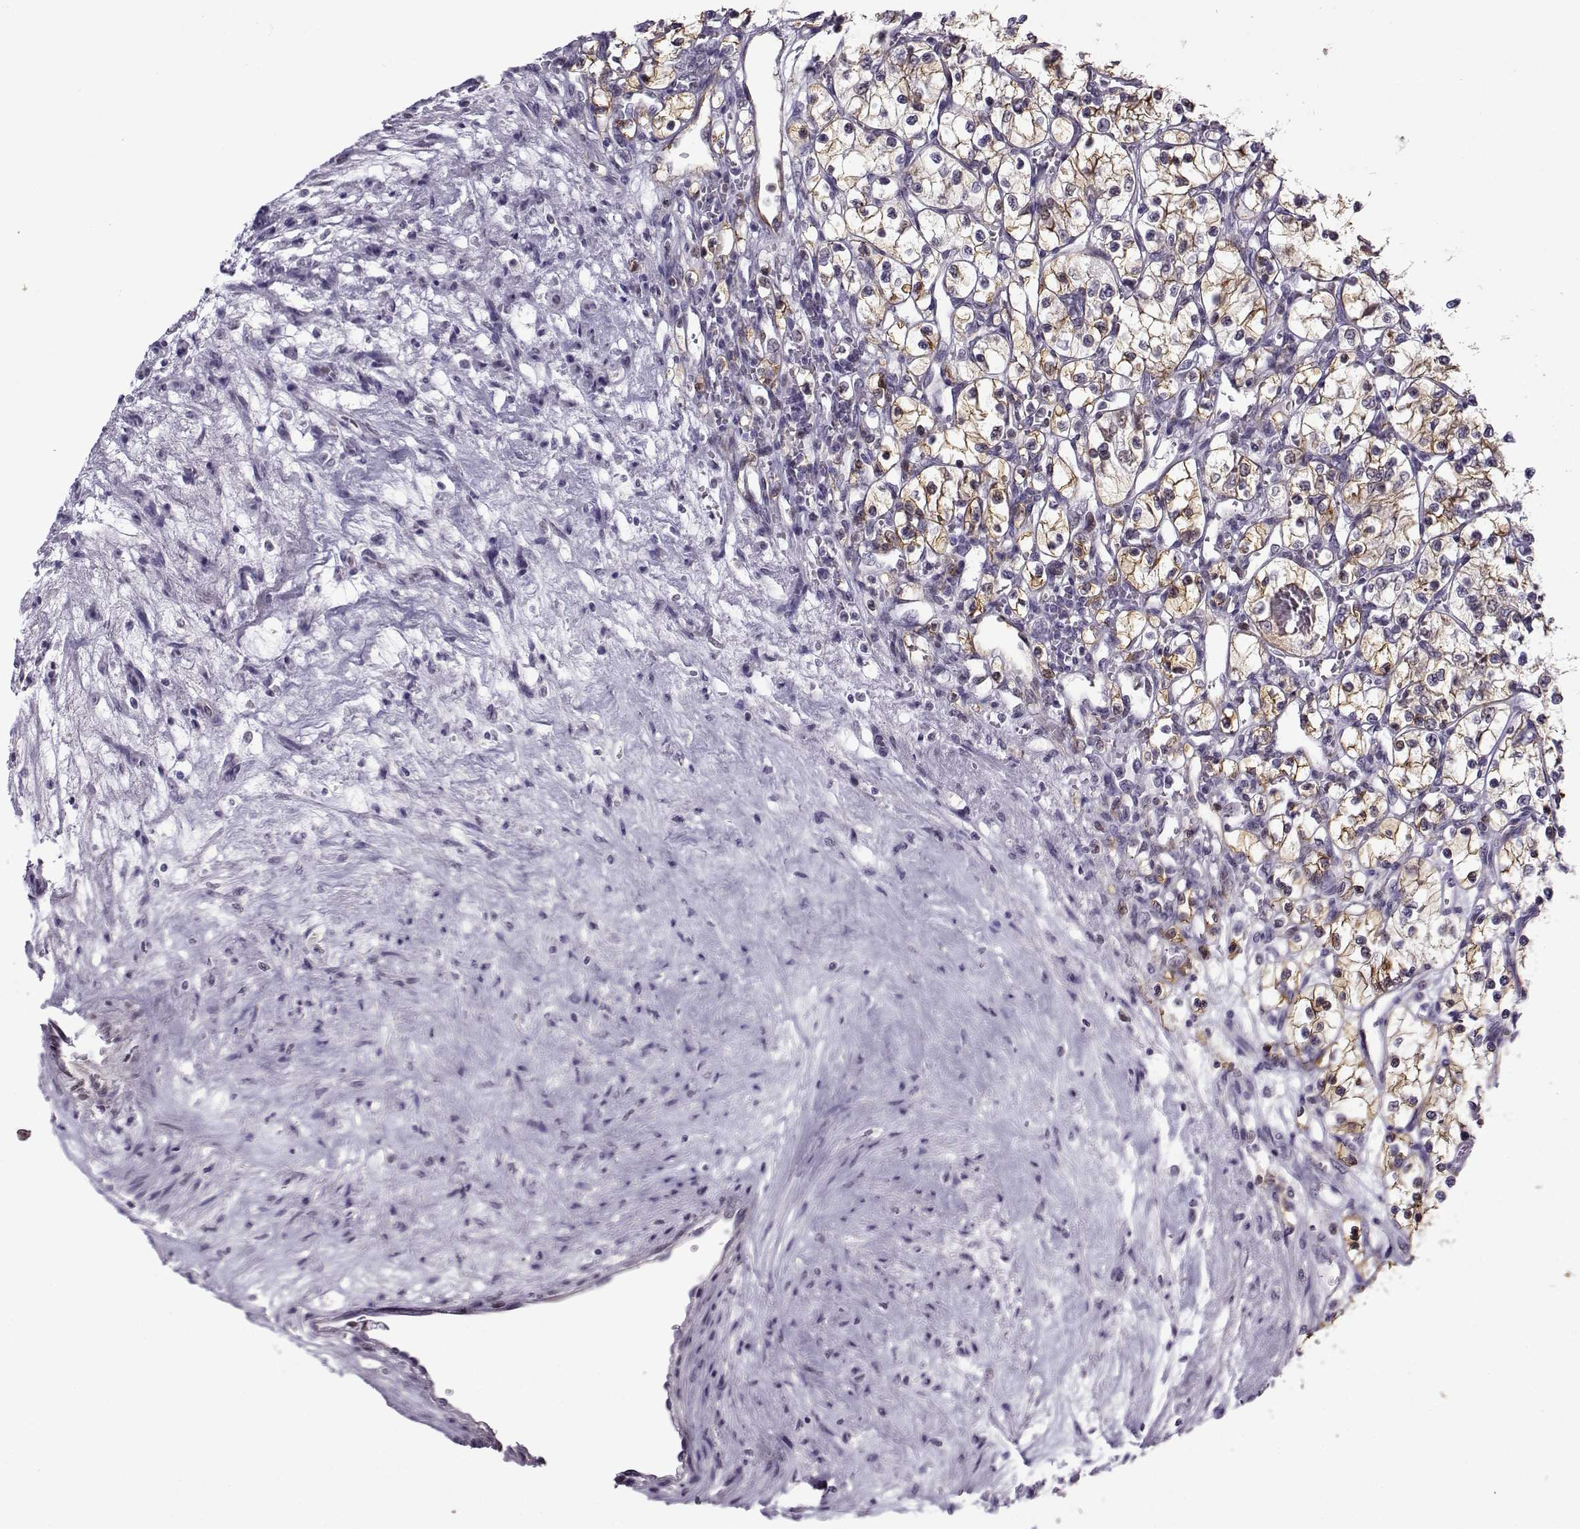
{"staining": {"intensity": "moderate", "quantity": "25%-75%", "location": "cytoplasmic/membranous"}, "tissue": "renal cancer", "cell_type": "Tumor cells", "image_type": "cancer", "snomed": [{"axis": "morphology", "description": "Adenocarcinoma, NOS"}, {"axis": "topography", "description": "Kidney"}], "caption": "Moderate cytoplasmic/membranous staining is appreciated in about 25%-75% of tumor cells in renal cancer (adenocarcinoma).", "gene": "BACH1", "patient": {"sex": "female", "age": 69}}